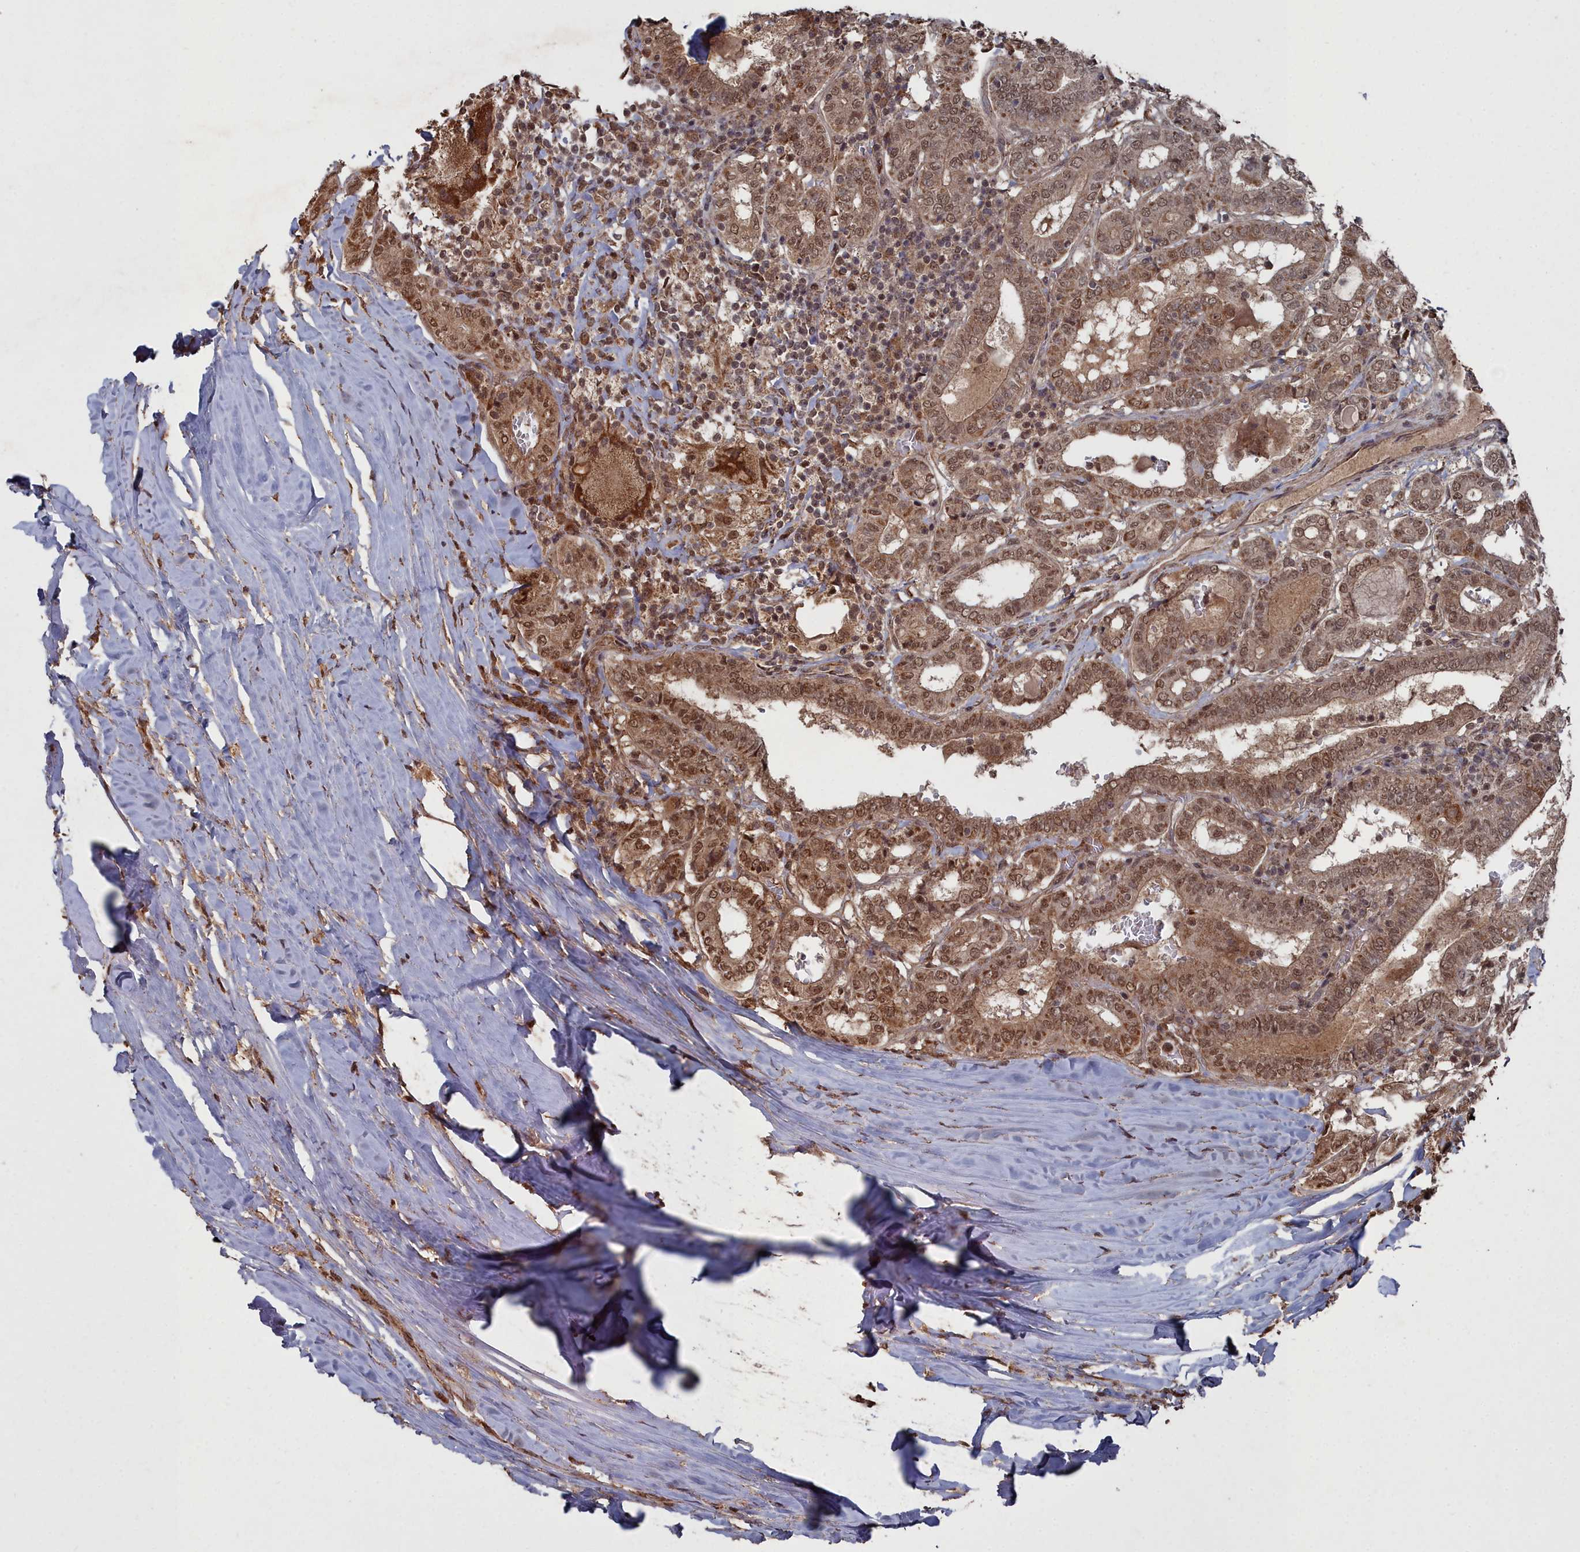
{"staining": {"intensity": "moderate", "quantity": ">75%", "location": "cytoplasmic/membranous,nuclear"}, "tissue": "thyroid cancer", "cell_type": "Tumor cells", "image_type": "cancer", "snomed": [{"axis": "morphology", "description": "Papillary adenocarcinoma, NOS"}, {"axis": "topography", "description": "Thyroid gland"}], "caption": "Moderate cytoplasmic/membranous and nuclear protein positivity is appreciated in approximately >75% of tumor cells in thyroid papillary adenocarcinoma.", "gene": "CCNP", "patient": {"sex": "female", "age": 72}}